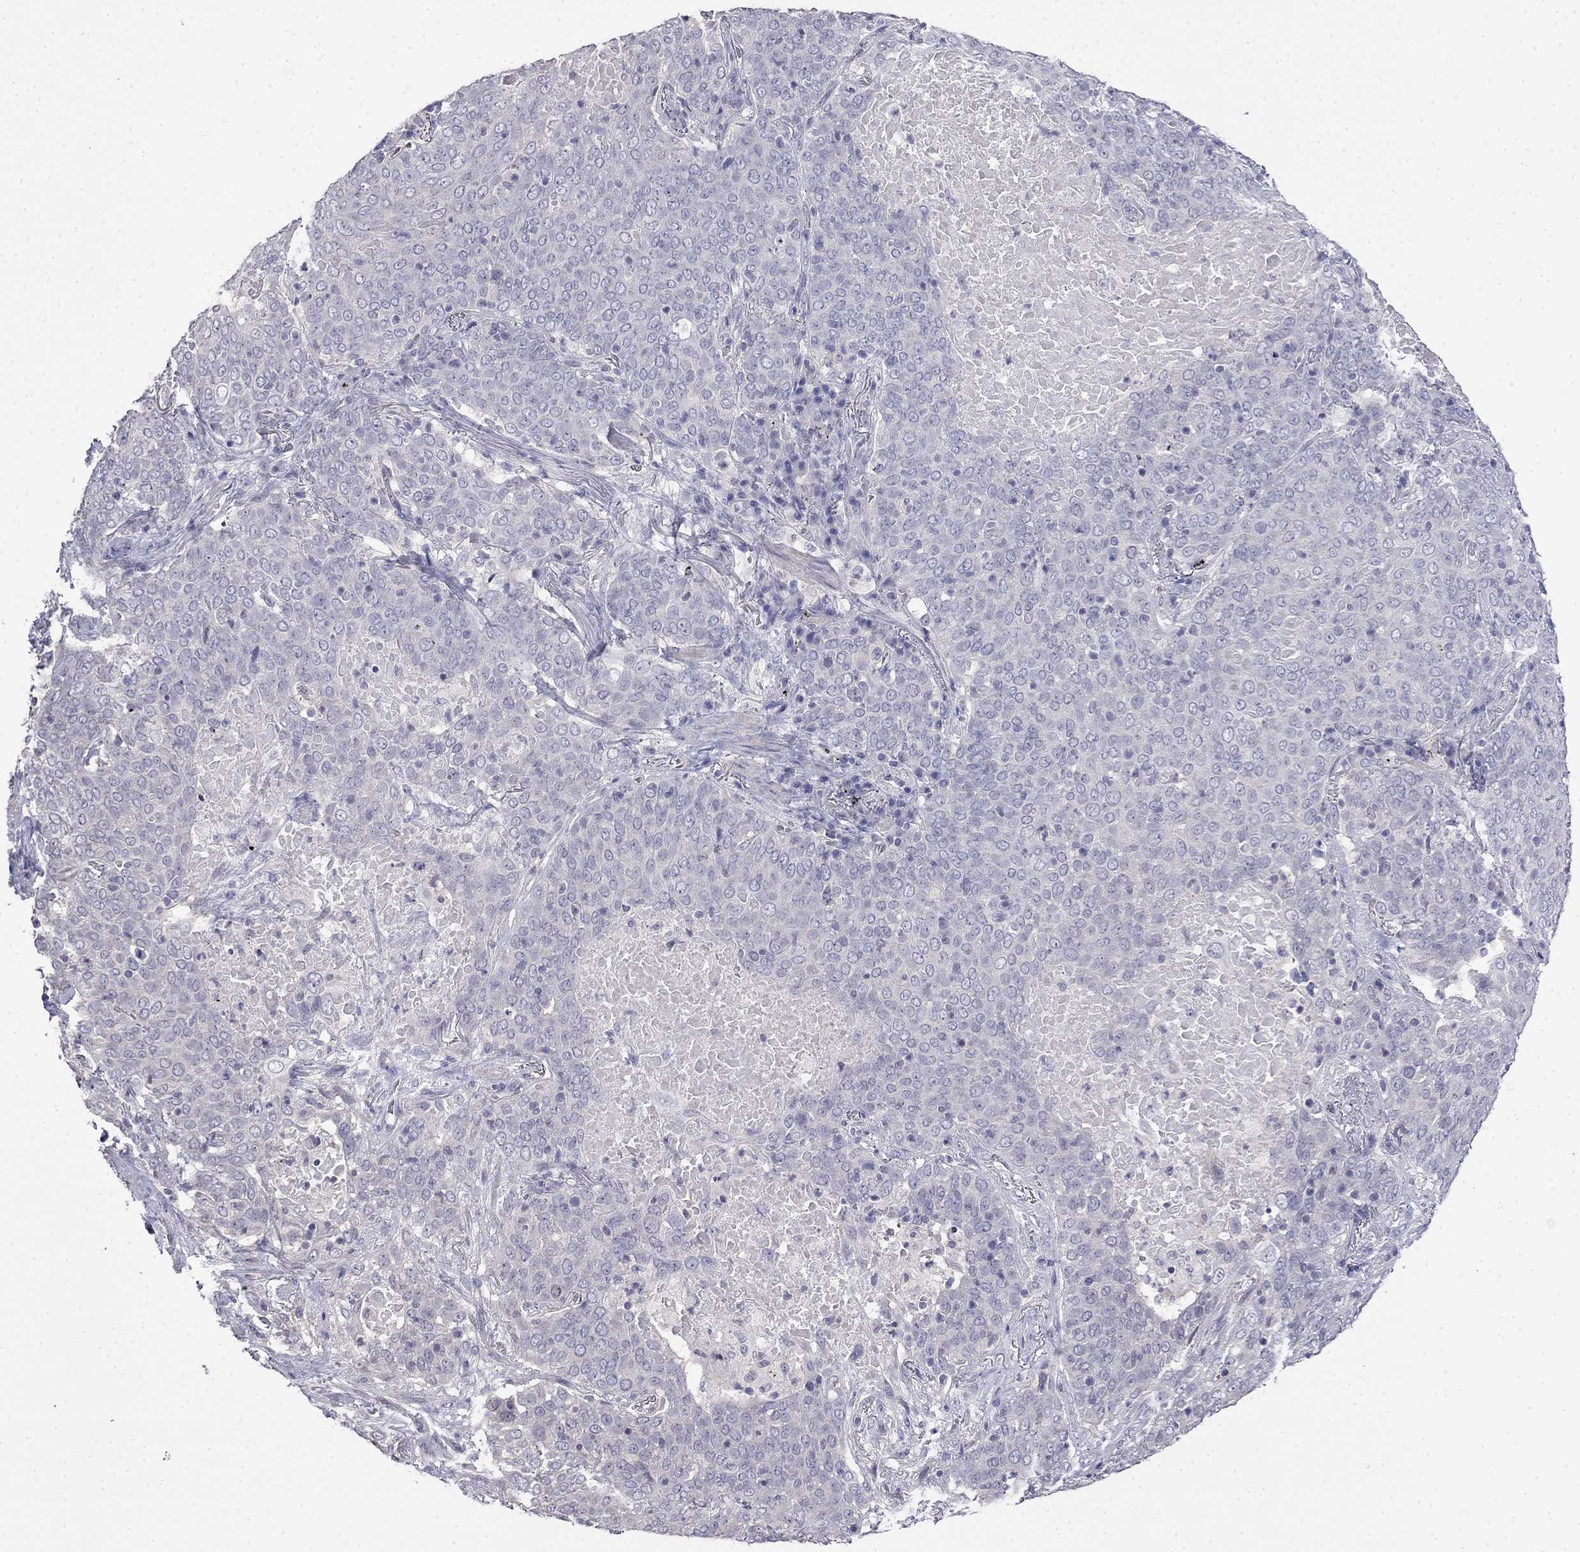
{"staining": {"intensity": "negative", "quantity": "none", "location": "none"}, "tissue": "lung cancer", "cell_type": "Tumor cells", "image_type": "cancer", "snomed": [{"axis": "morphology", "description": "Squamous cell carcinoma, NOS"}, {"axis": "topography", "description": "Lung"}], "caption": "The image shows no significant expression in tumor cells of lung cancer (squamous cell carcinoma).", "gene": "GUCA1B", "patient": {"sex": "male", "age": 82}}